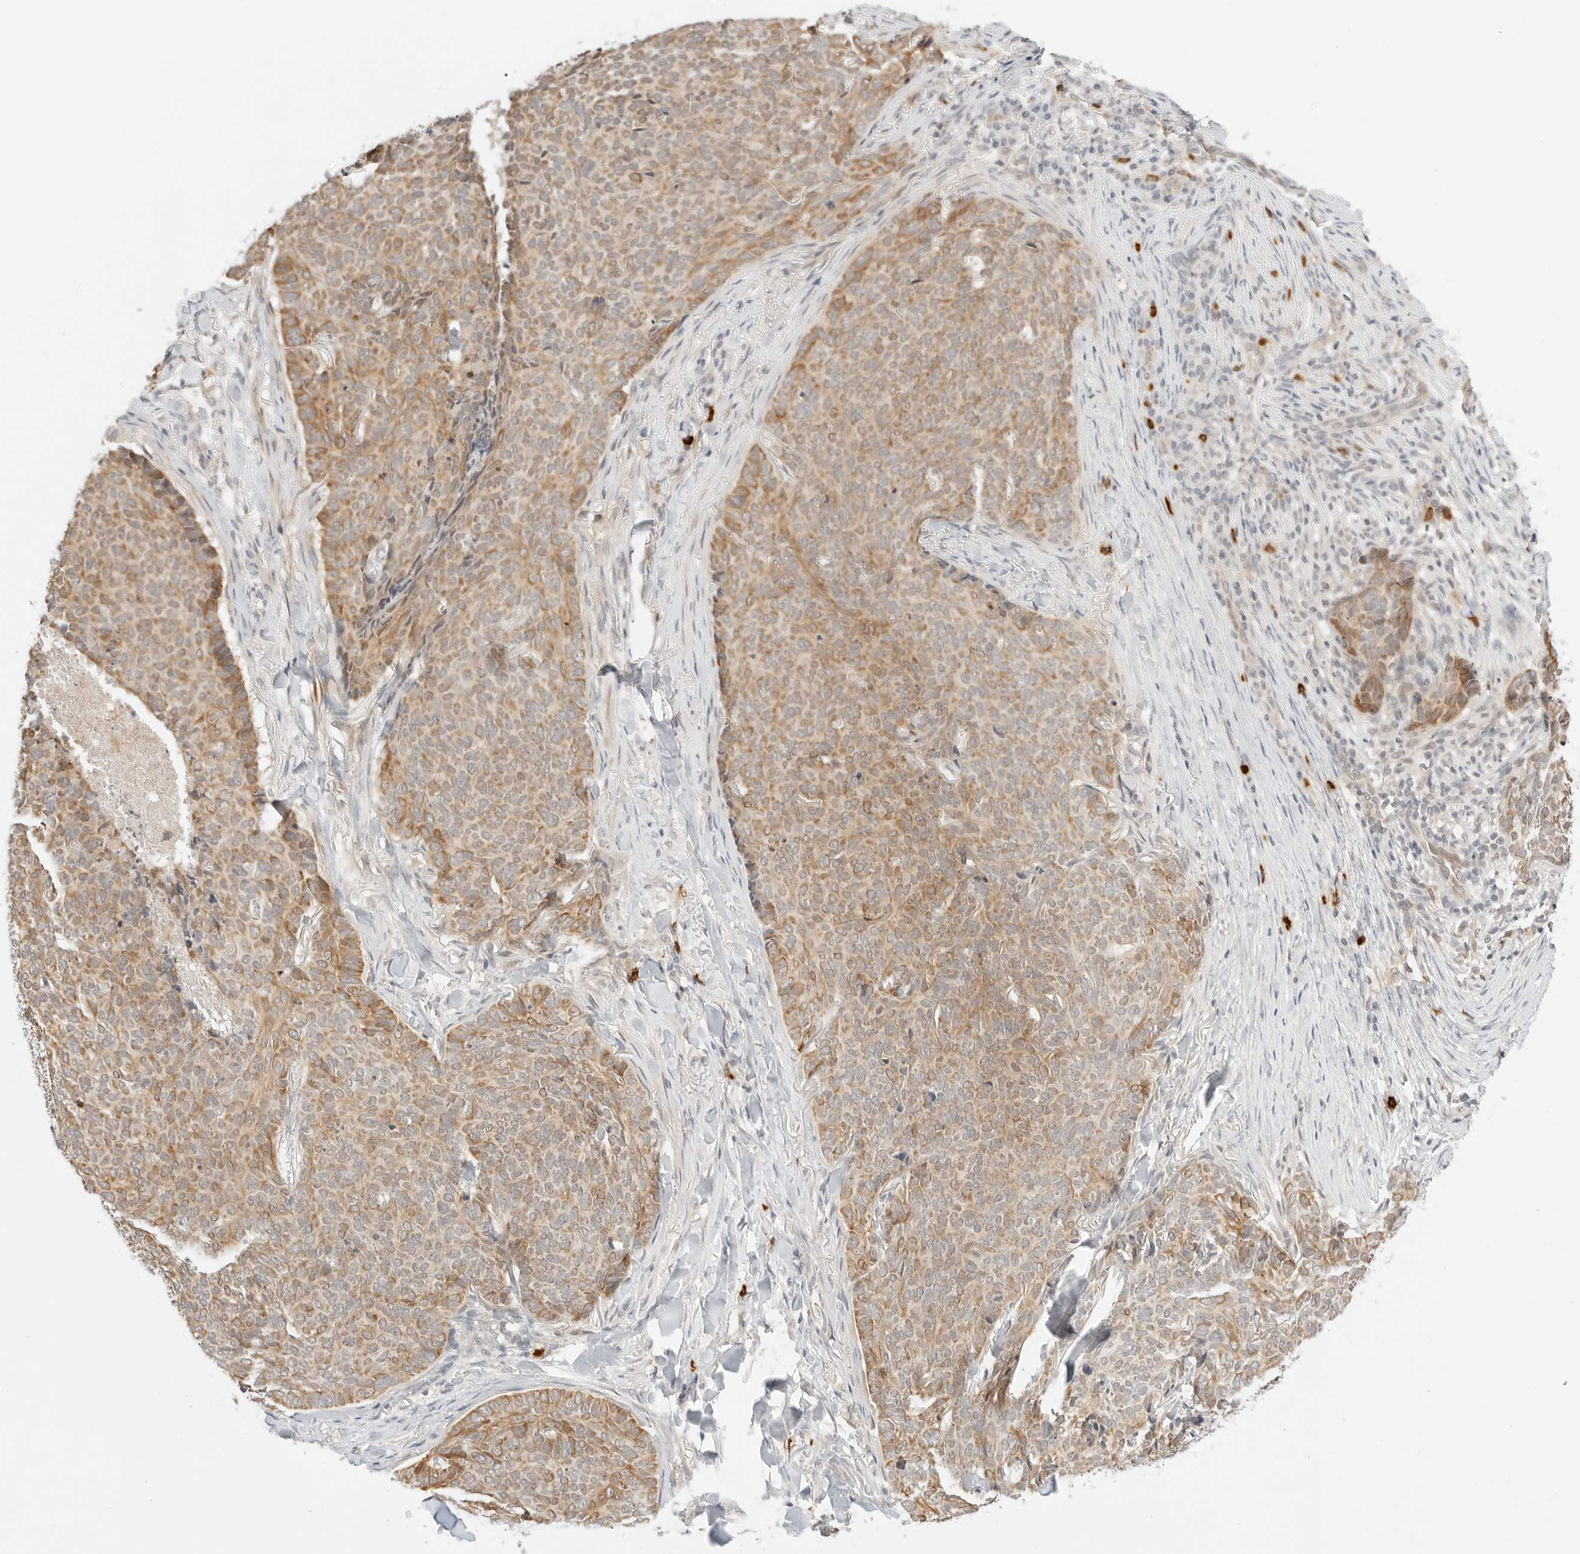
{"staining": {"intensity": "moderate", "quantity": ">75%", "location": "cytoplasmic/membranous"}, "tissue": "skin cancer", "cell_type": "Tumor cells", "image_type": "cancer", "snomed": [{"axis": "morphology", "description": "Normal tissue, NOS"}, {"axis": "morphology", "description": "Basal cell carcinoma"}, {"axis": "topography", "description": "Skin"}], "caption": "Approximately >75% of tumor cells in human skin basal cell carcinoma demonstrate moderate cytoplasmic/membranous protein staining as visualized by brown immunohistochemical staining.", "gene": "TEKT2", "patient": {"sex": "male", "age": 50}}